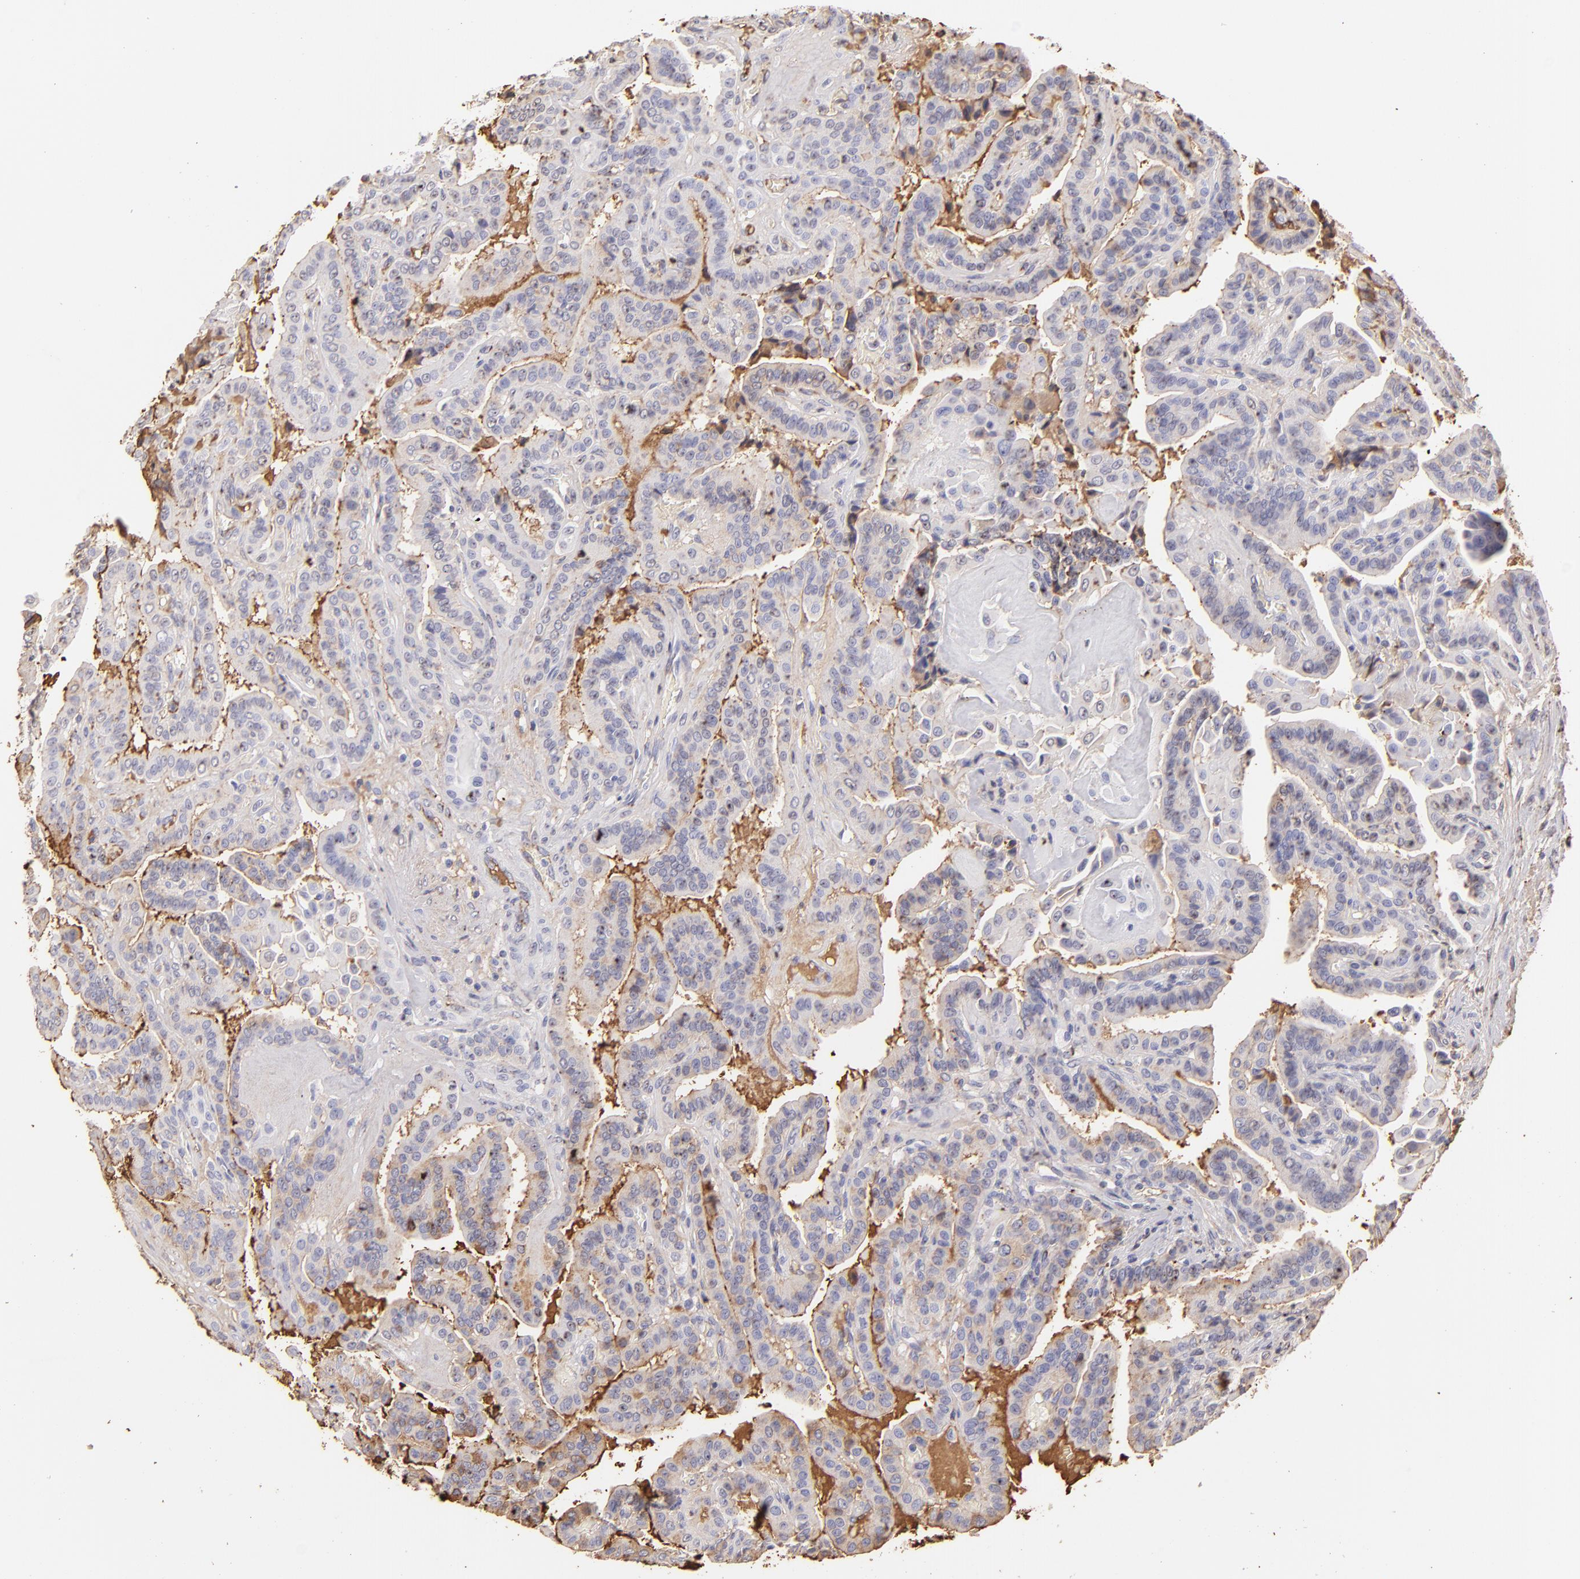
{"staining": {"intensity": "weak", "quantity": "<25%", "location": "cytoplasmic/membranous"}, "tissue": "thyroid cancer", "cell_type": "Tumor cells", "image_type": "cancer", "snomed": [{"axis": "morphology", "description": "Papillary adenocarcinoma, NOS"}, {"axis": "topography", "description": "Thyroid gland"}], "caption": "Immunohistochemistry photomicrograph of thyroid cancer (papillary adenocarcinoma) stained for a protein (brown), which displays no positivity in tumor cells.", "gene": "FGB", "patient": {"sex": "male", "age": 87}}